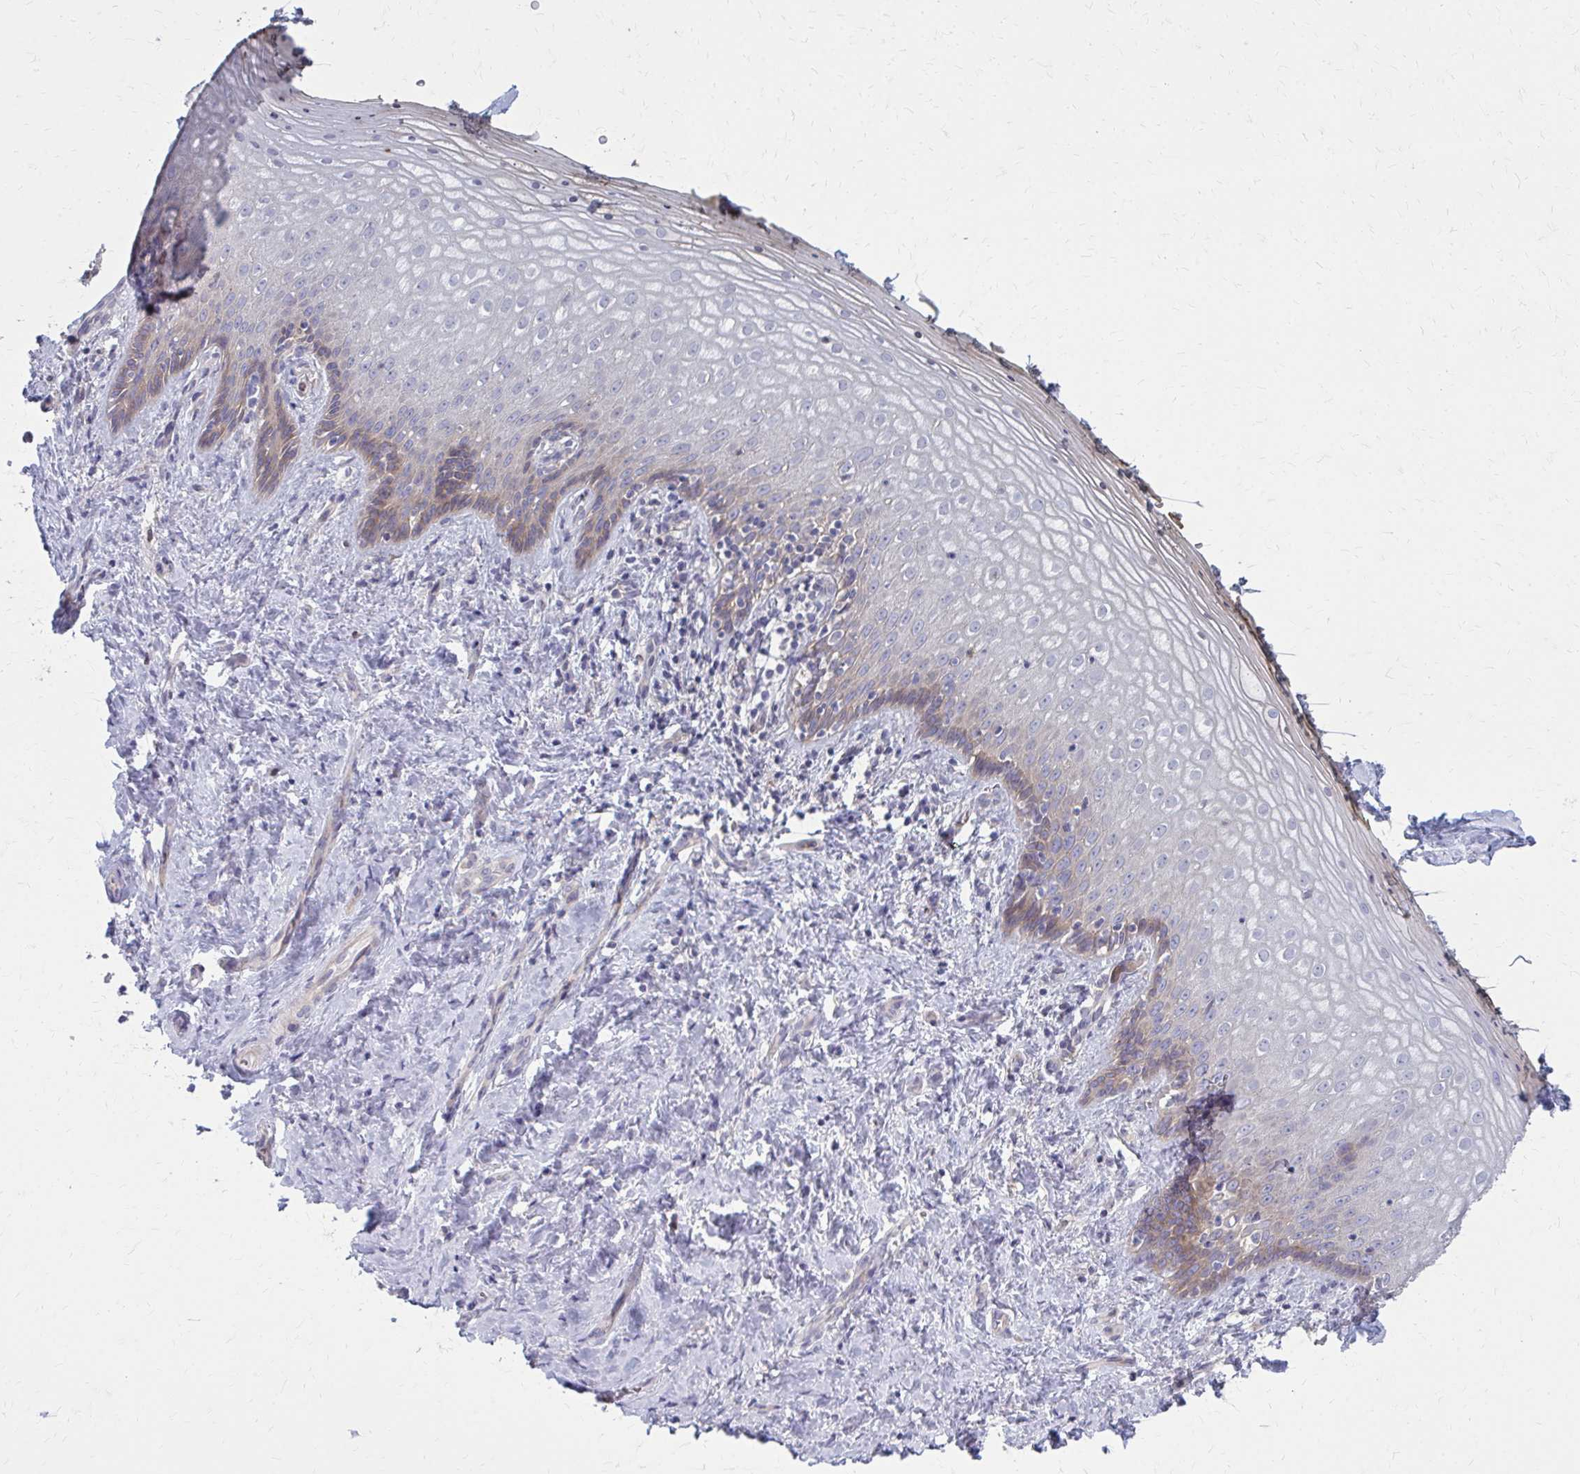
{"staining": {"intensity": "weak", "quantity": "<25%", "location": "cytoplasmic/membranous"}, "tissue": "vagina", "cell_type": "Squamous epithelial cells", "image_type": "normal", "snomed": [{"axis": "morphology", "description": "Normal tissue, NOS"}, {"axis": "topography", "description": "Vagina"}], "caption": "Protein analysis of normal vagina exhibits no significant staining in squamous epithelial cells.", "gene": "MMP14", "patient": {"sex": "female", "age": 42}}